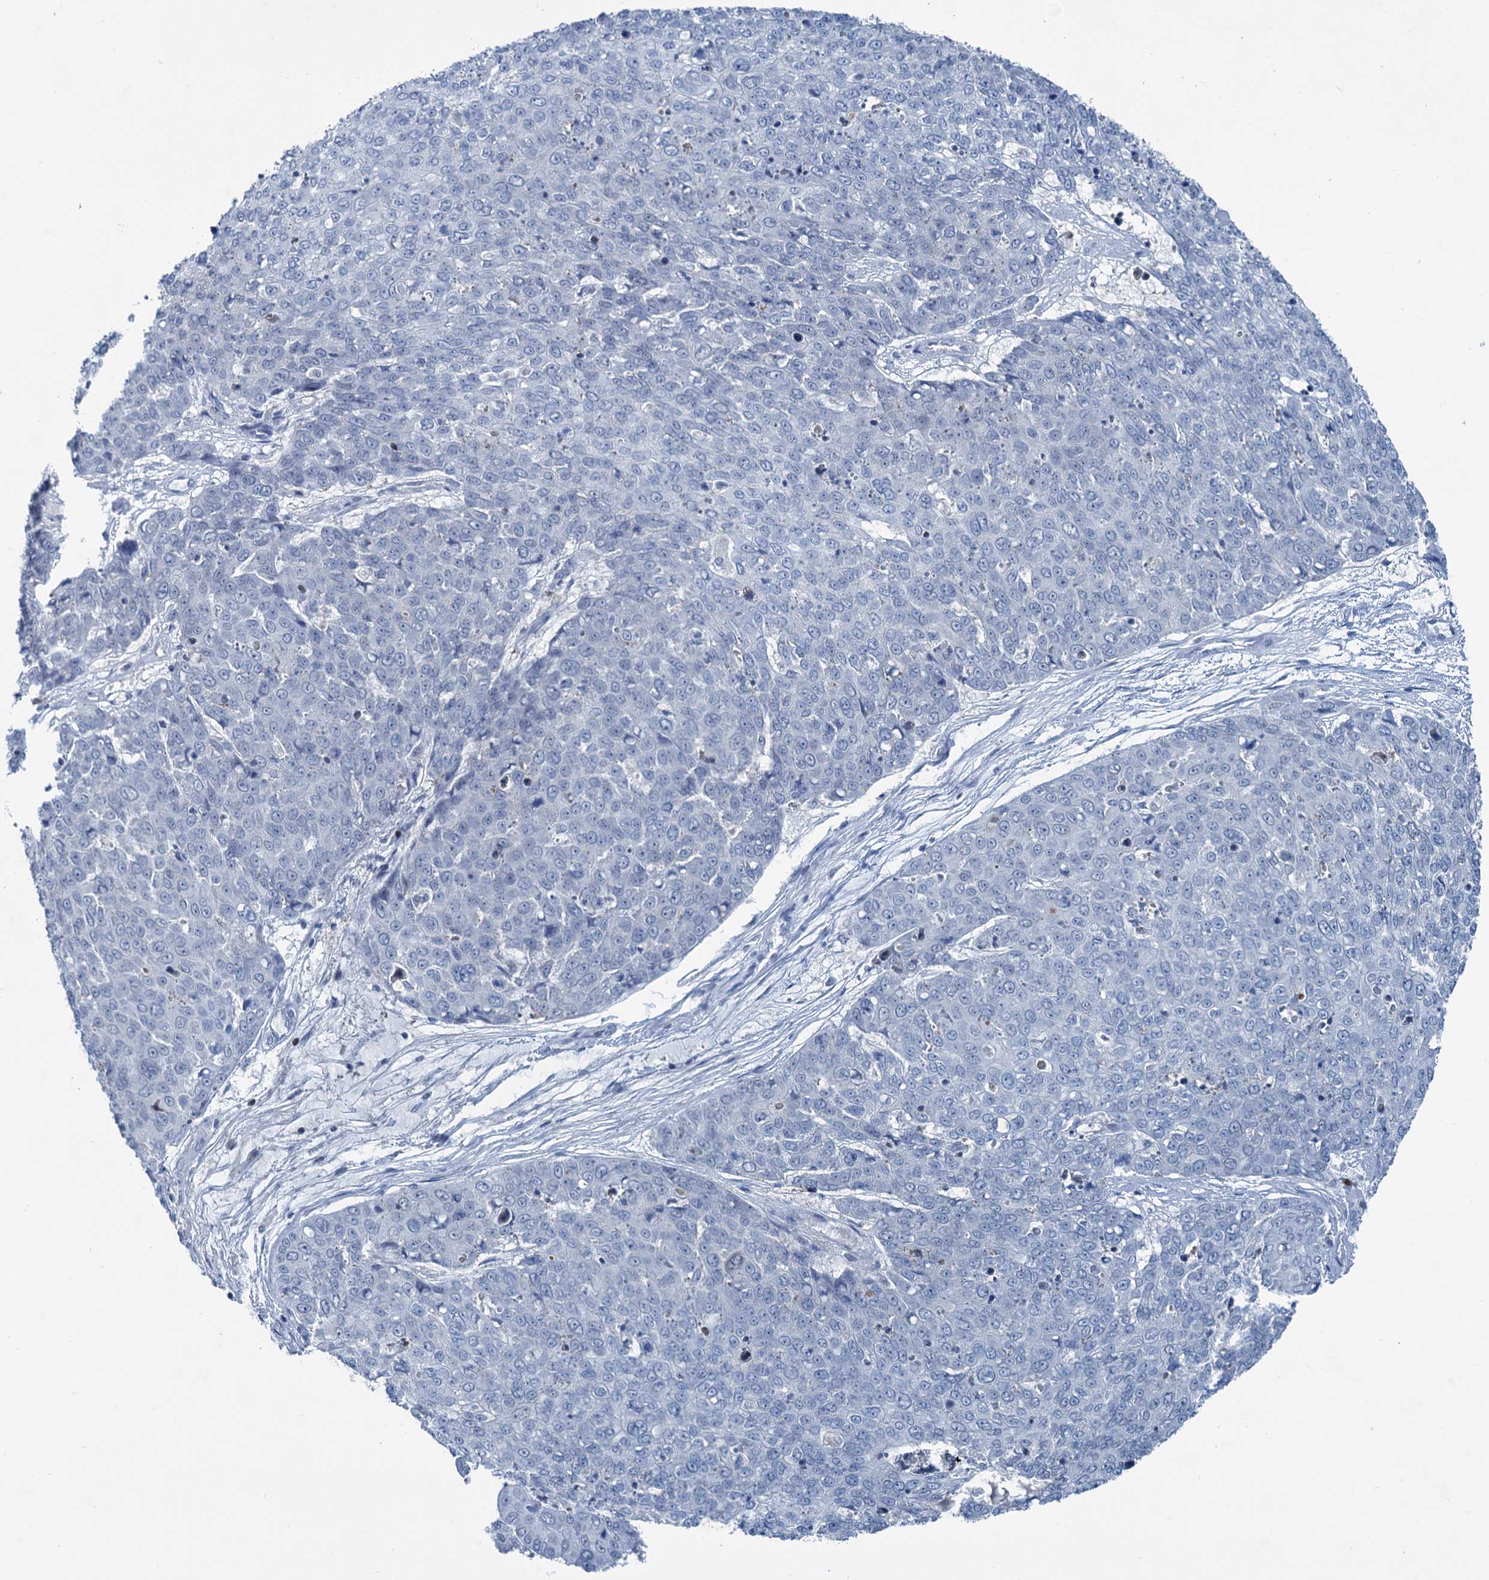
{"staining": {"intensity": "negative", "quantity": "none", "location": "none"}, "tissue": "skin cancer", "cell_type": "Tumor cells", "image_type": "cancer", "snomed": [{"axis": "morphology", "description": "Squamous cell carcinoma, NOS"}, {"axis": "topography", "description": "Skin"}], "caption": "DAB immunohistochemical staining of human squamous cell carcinoma (skin) reveals no significant expression in tumor cells. (Stains: DAB (3,3'-diaminobenzidine) immunohistochemistry (IHC) with hematoxylin counter stain, Microscopy: brightfield microscopy at high magnification).", "gene": "ELP4", "patient": {"sex": "male", "age": 71}}